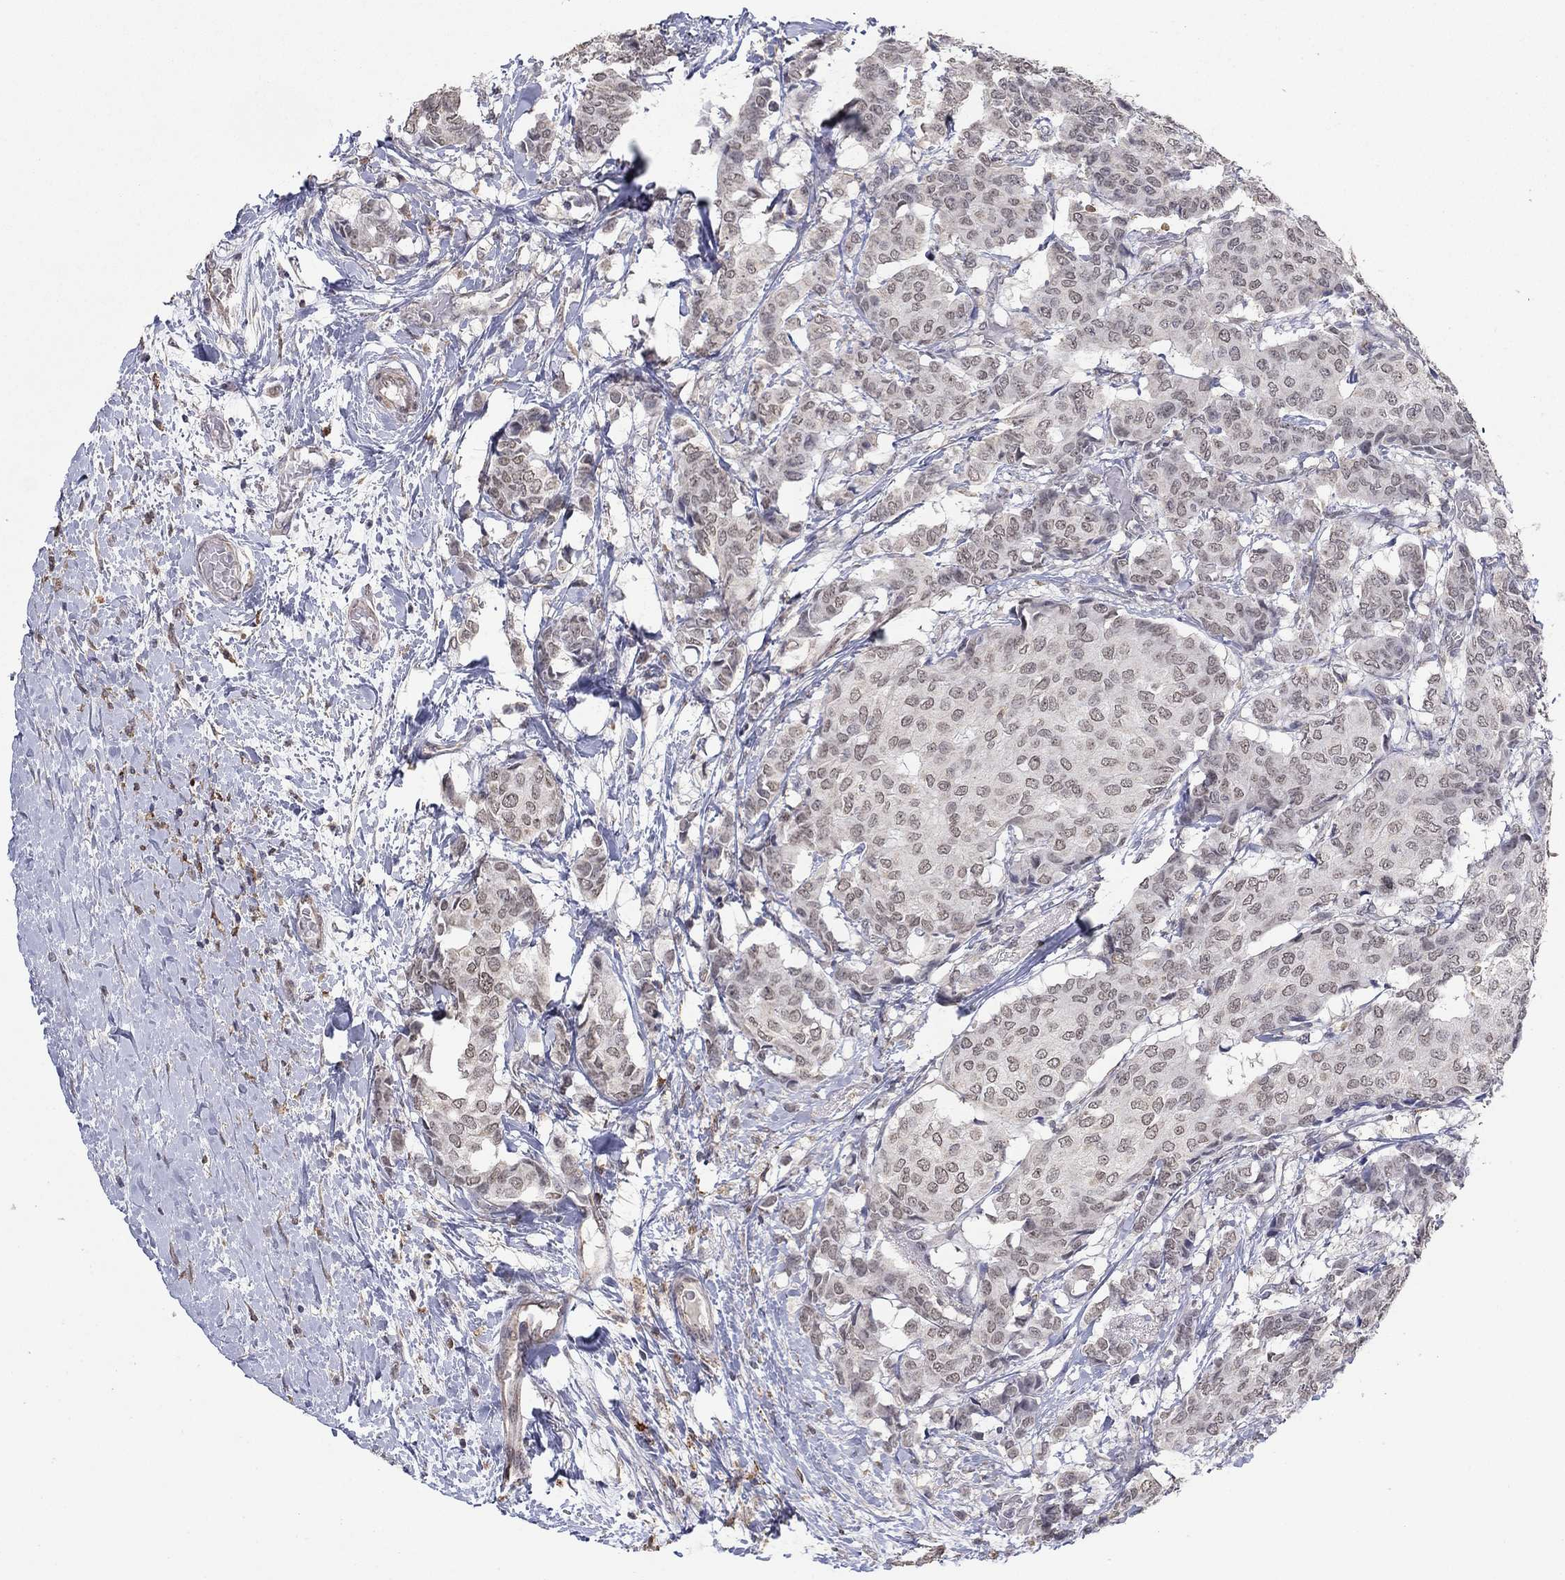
{"staining": {"intensity": "weak", "quantity": "25%-75%", "location": "nuclear"}, "tissue": "breast cancer", "cell_type": "Tumor cells", "image_type": "cancer", "snomed": [{"axis": "morphology", "description": "Duct carcinoma"}, {"axis": "topography", "description": "Breast"}], "caption": "This is a histology image of immunohistochemistry staining of breast cancer (invasive ductal carcinoma), which shows weak positivity in the nuclear of tumor cells.", "gene": "GRIA3", "patient": {"sex": "female", "age": 75}}